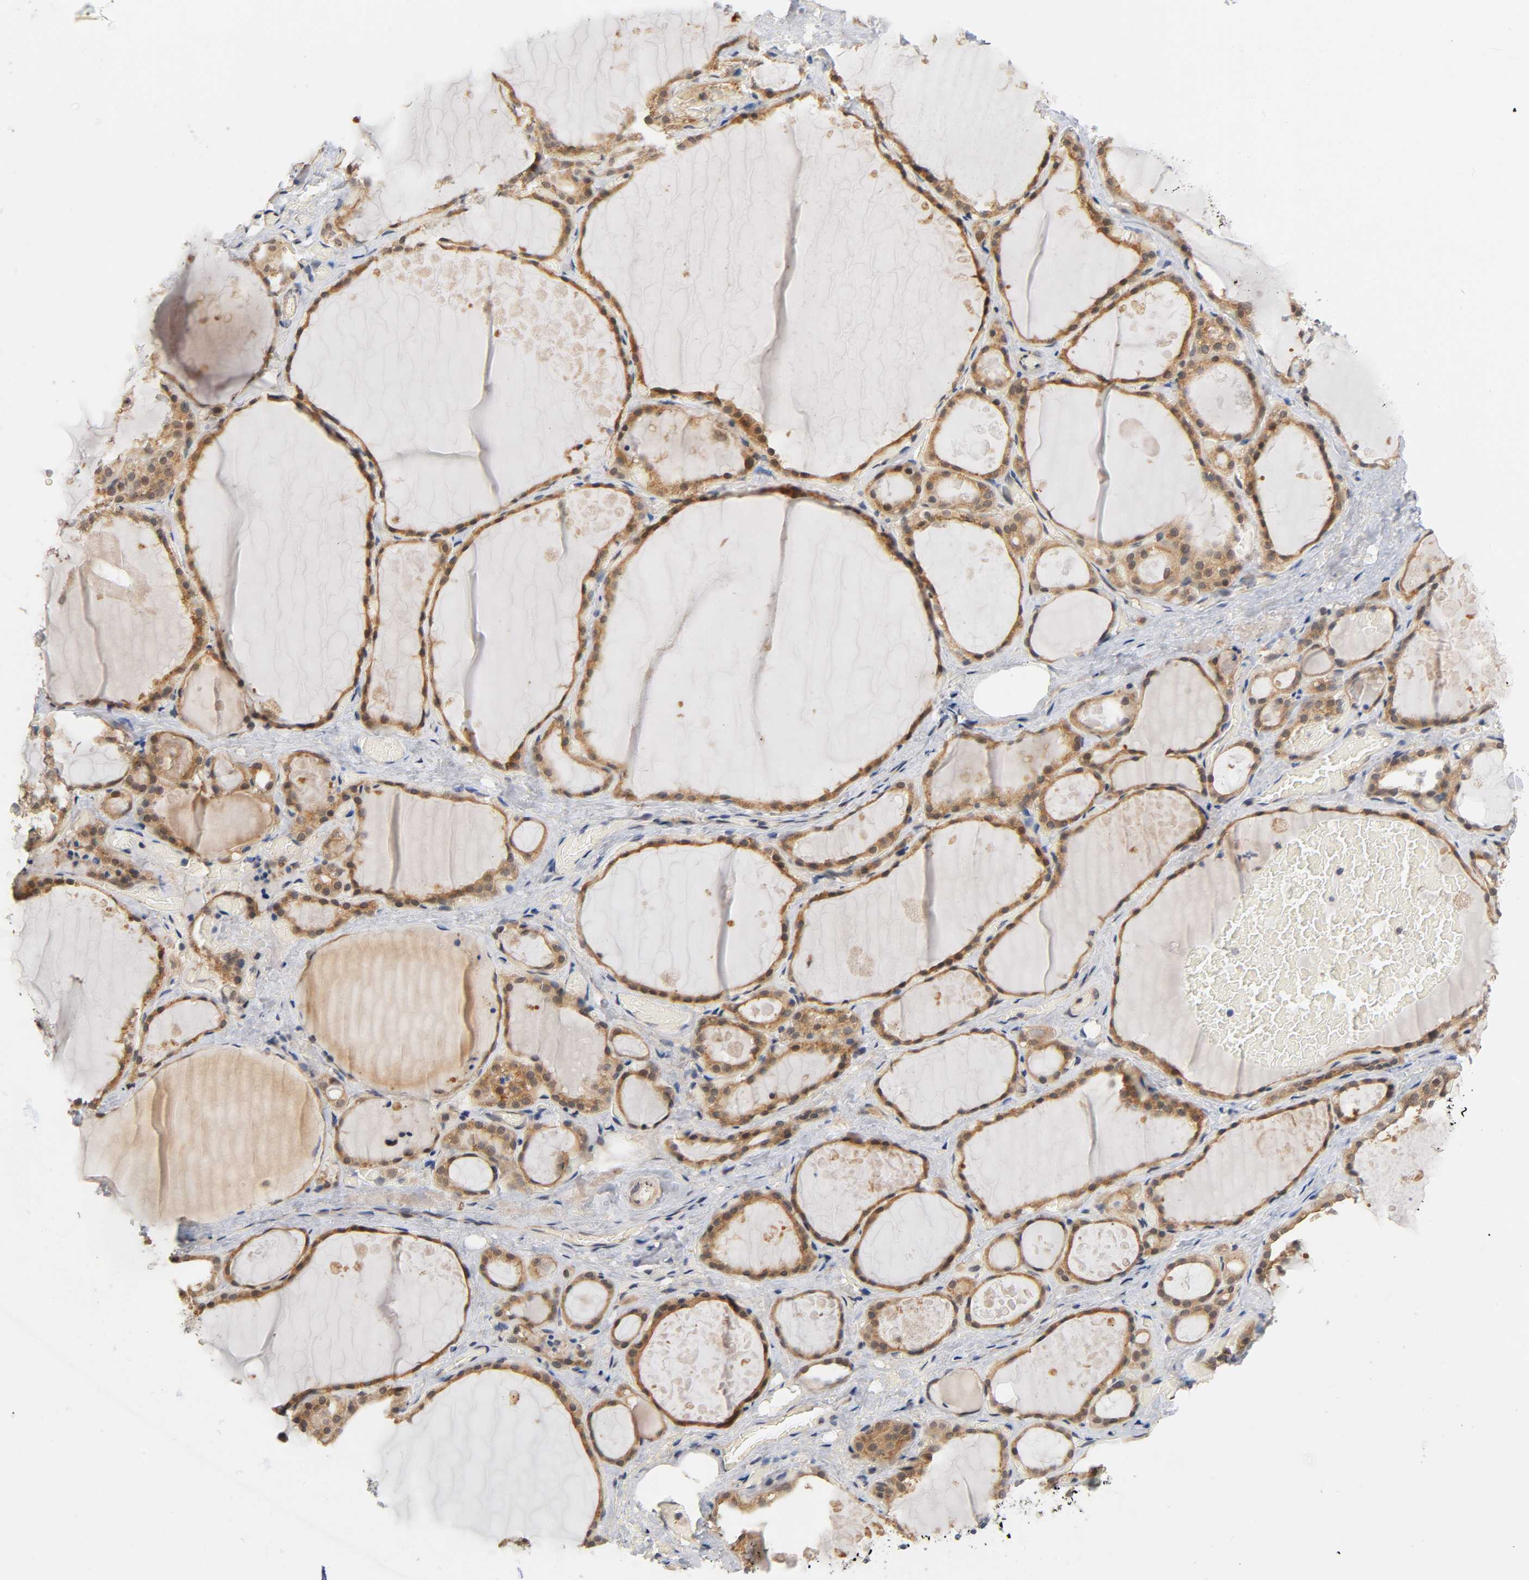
{"staining": {"intensity": "moderate", "quantity": ">75%", "location": "cytoplasmic/membranous"}, "tissue": "thyroid gland", "cell_type": "Glandular cells", "image_type": "normal", "snomed": [{"axis": "morphology", "description": "Normal tissue, NOS"}, {"axis": "topography", "description": "Thyroid gland"}], "caption": "This micrograph shows immunohistochemistry staining of normal human thyroid gland, with medium moderate cytoplasmic/membranous staining in about >75% of glandular cells.", "gene": "PRKAB1", "patient": {"sex": "male", "age": 61}}